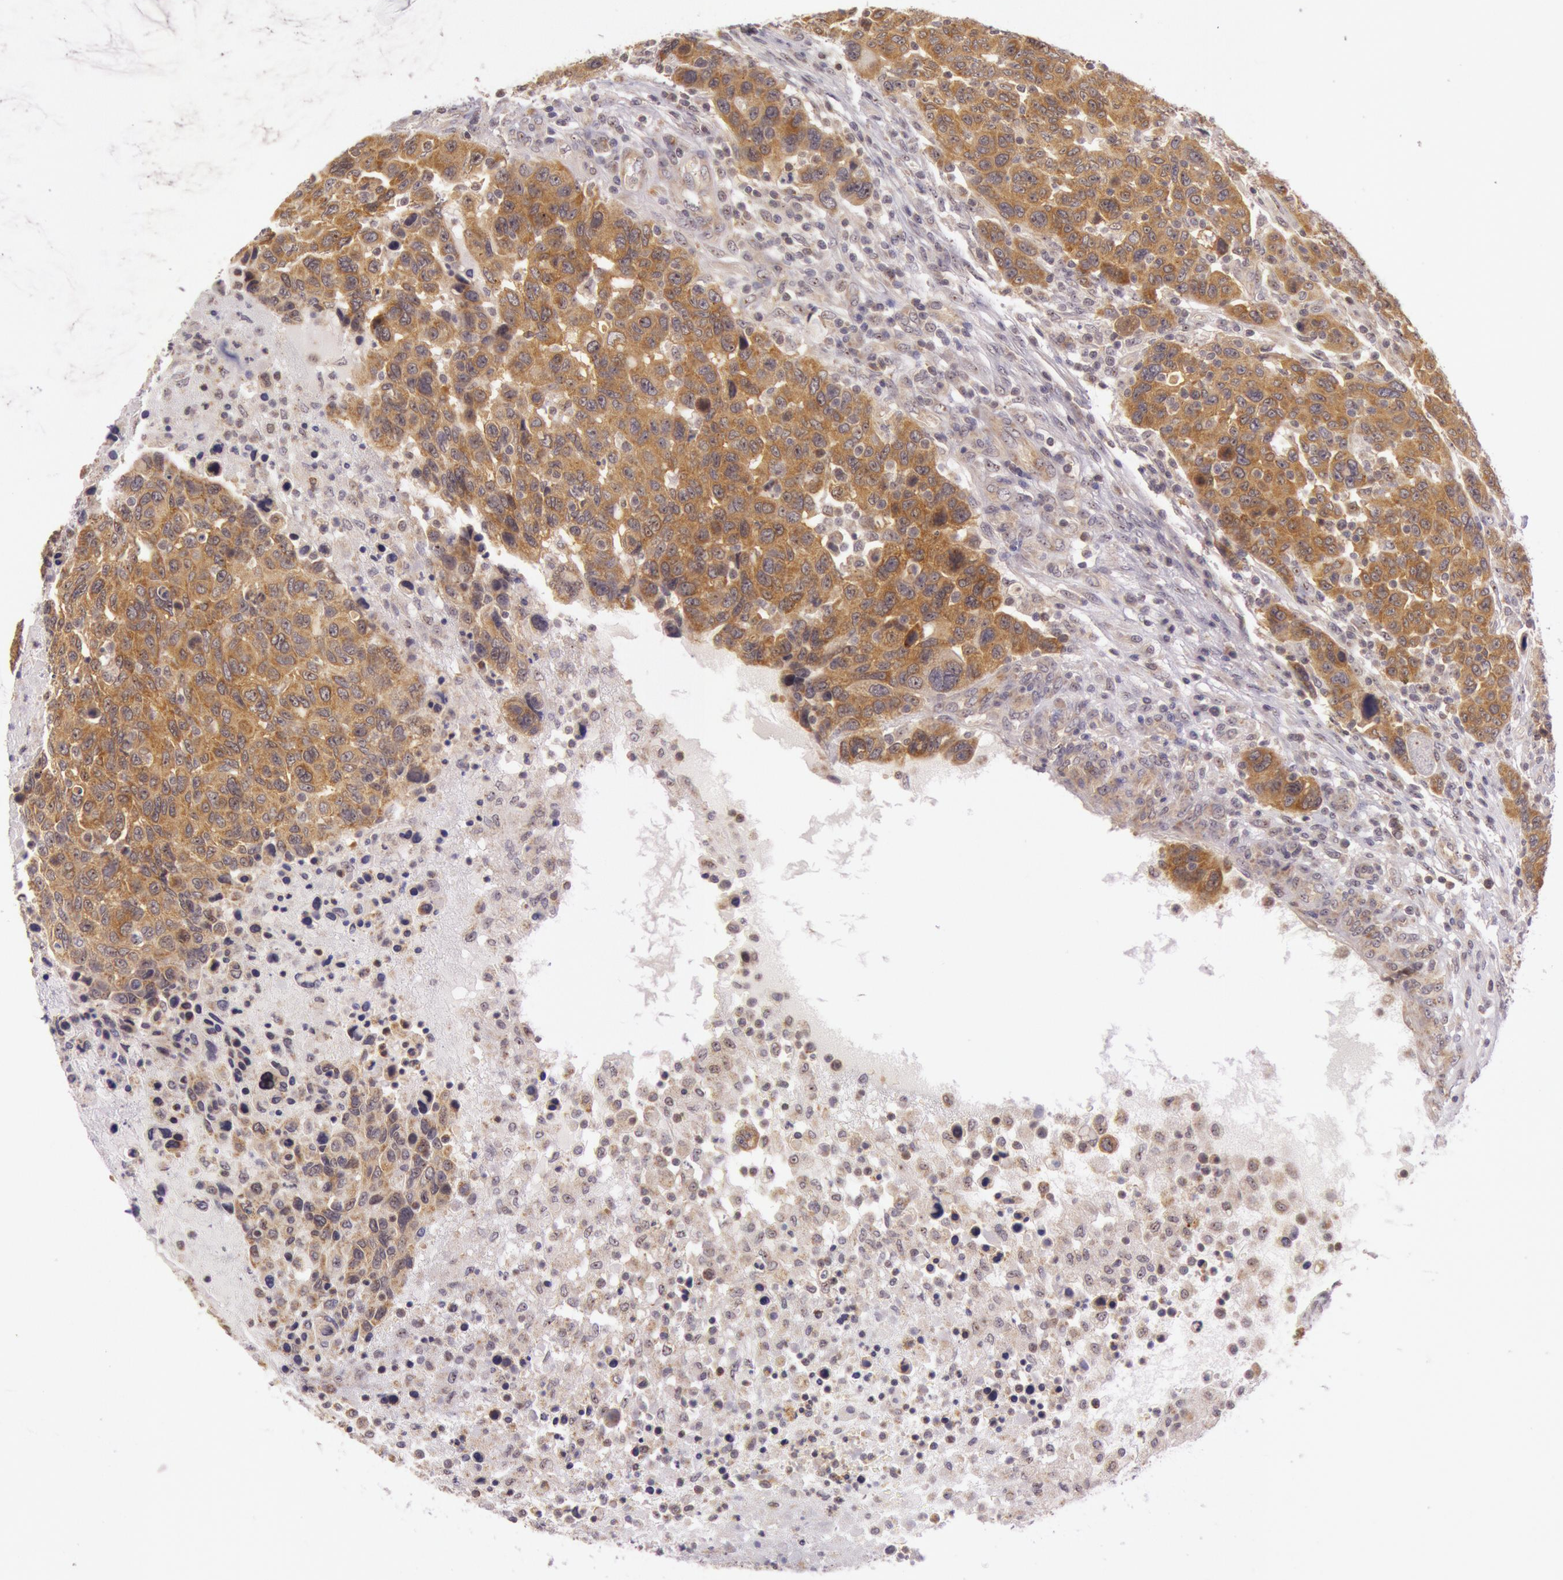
{"staining": {"intensity": "strong", "quantity": ">75%", "location": "cytoplasmic/membranous"}, "tissue": "breast cancer", "cell_type": "Tumor cells", "image_type": "cancer", "snomed": [{"axis": "morphology", "description": "Duct carcinoma"}, {"axis": "topography", "description": "Breast"}], "caption": "Immunohistochemical staining of intraductal carcinoma (breast) exhibits high levels of strong cytoplasmic/membranous expression in approximately >75% of tumor cells.", "gene": "CDK16", "patient": {"sex": "female", "age": 37}}